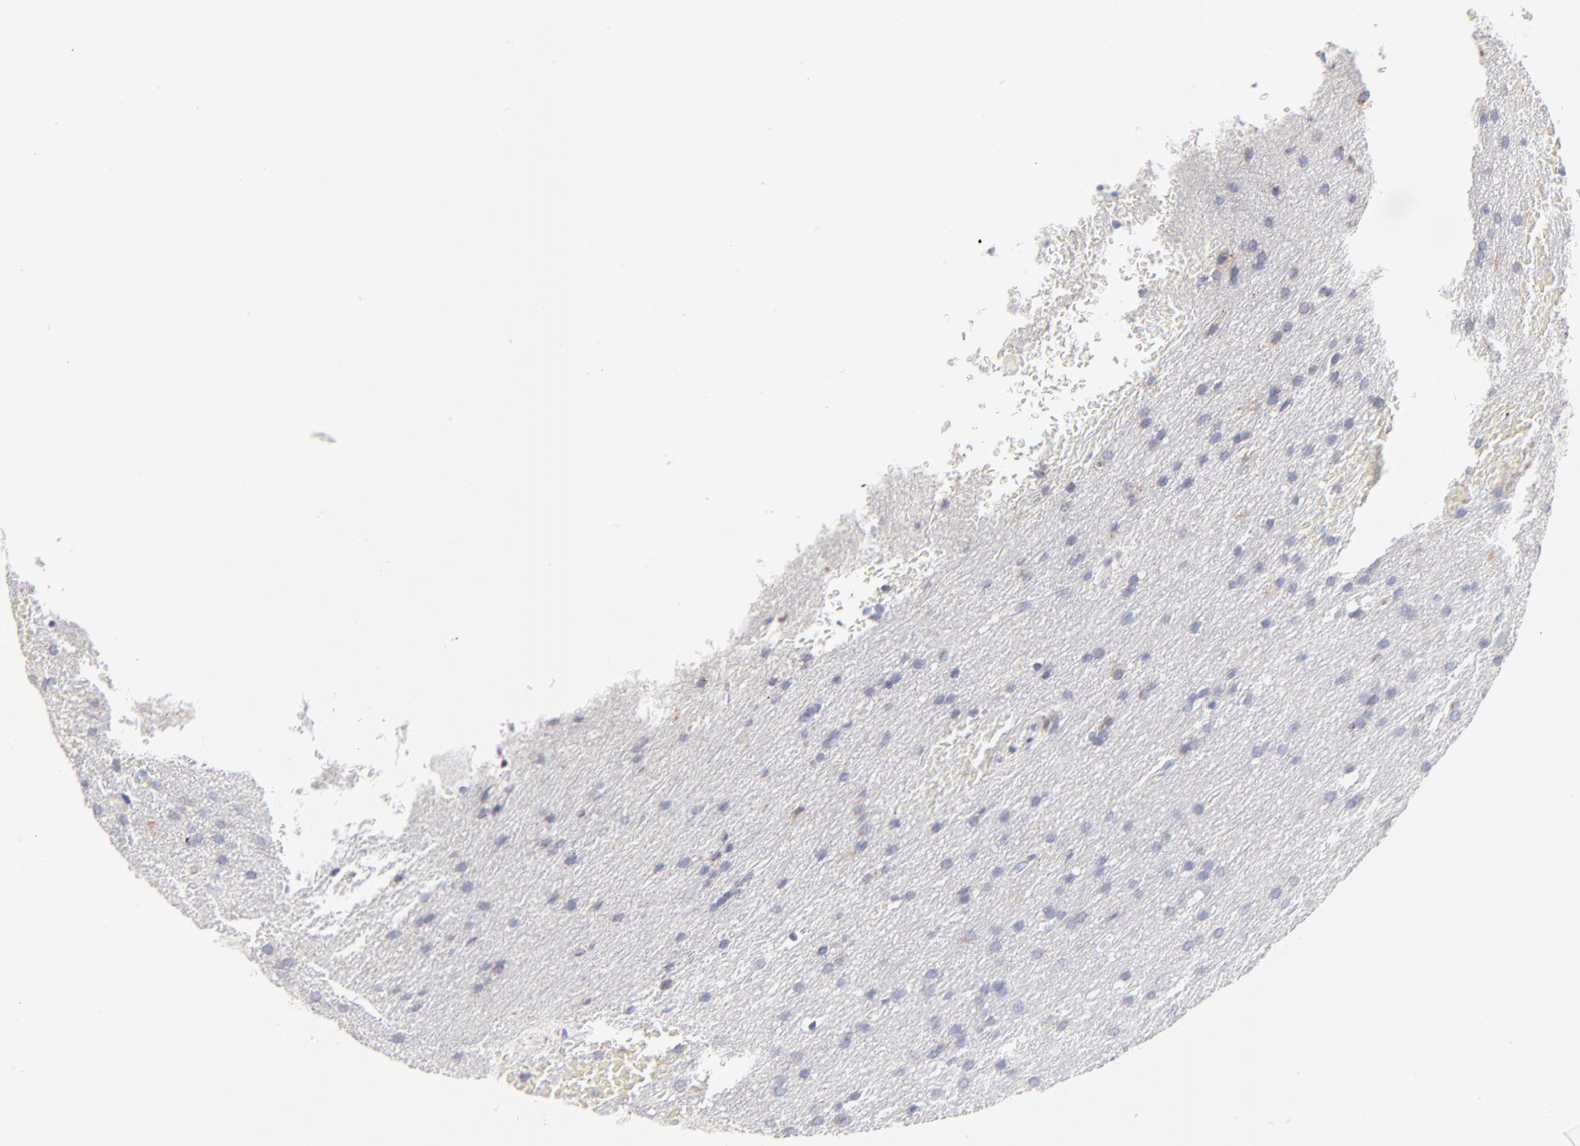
{"staining": {"intensity": "weak", "quantity": "25%-75%", "location": "cytoplasmic/membranous"}, "tissue": "glioma", "cell_type": "Tumor cells", "image_type": "cancer", "snomed": [{"axis": "morphology", "description": "Glioma, malignant, Low grade"}, {"axis": "topography", "description": "Brain"}], "caption": "Protein expression analysis of malignant low-grade glioma demonstrates weak cytoplasmic/membranous expression in about 25%-75% of tumor cells. The staining is performed using DAB (3,3'-diaminobenzidine) brown chromogen to label protein expression. The nuclei are counter-stained blue using hematoxylin.", "gene": "TST", "patient": {"sex": "female", "age": 32}}